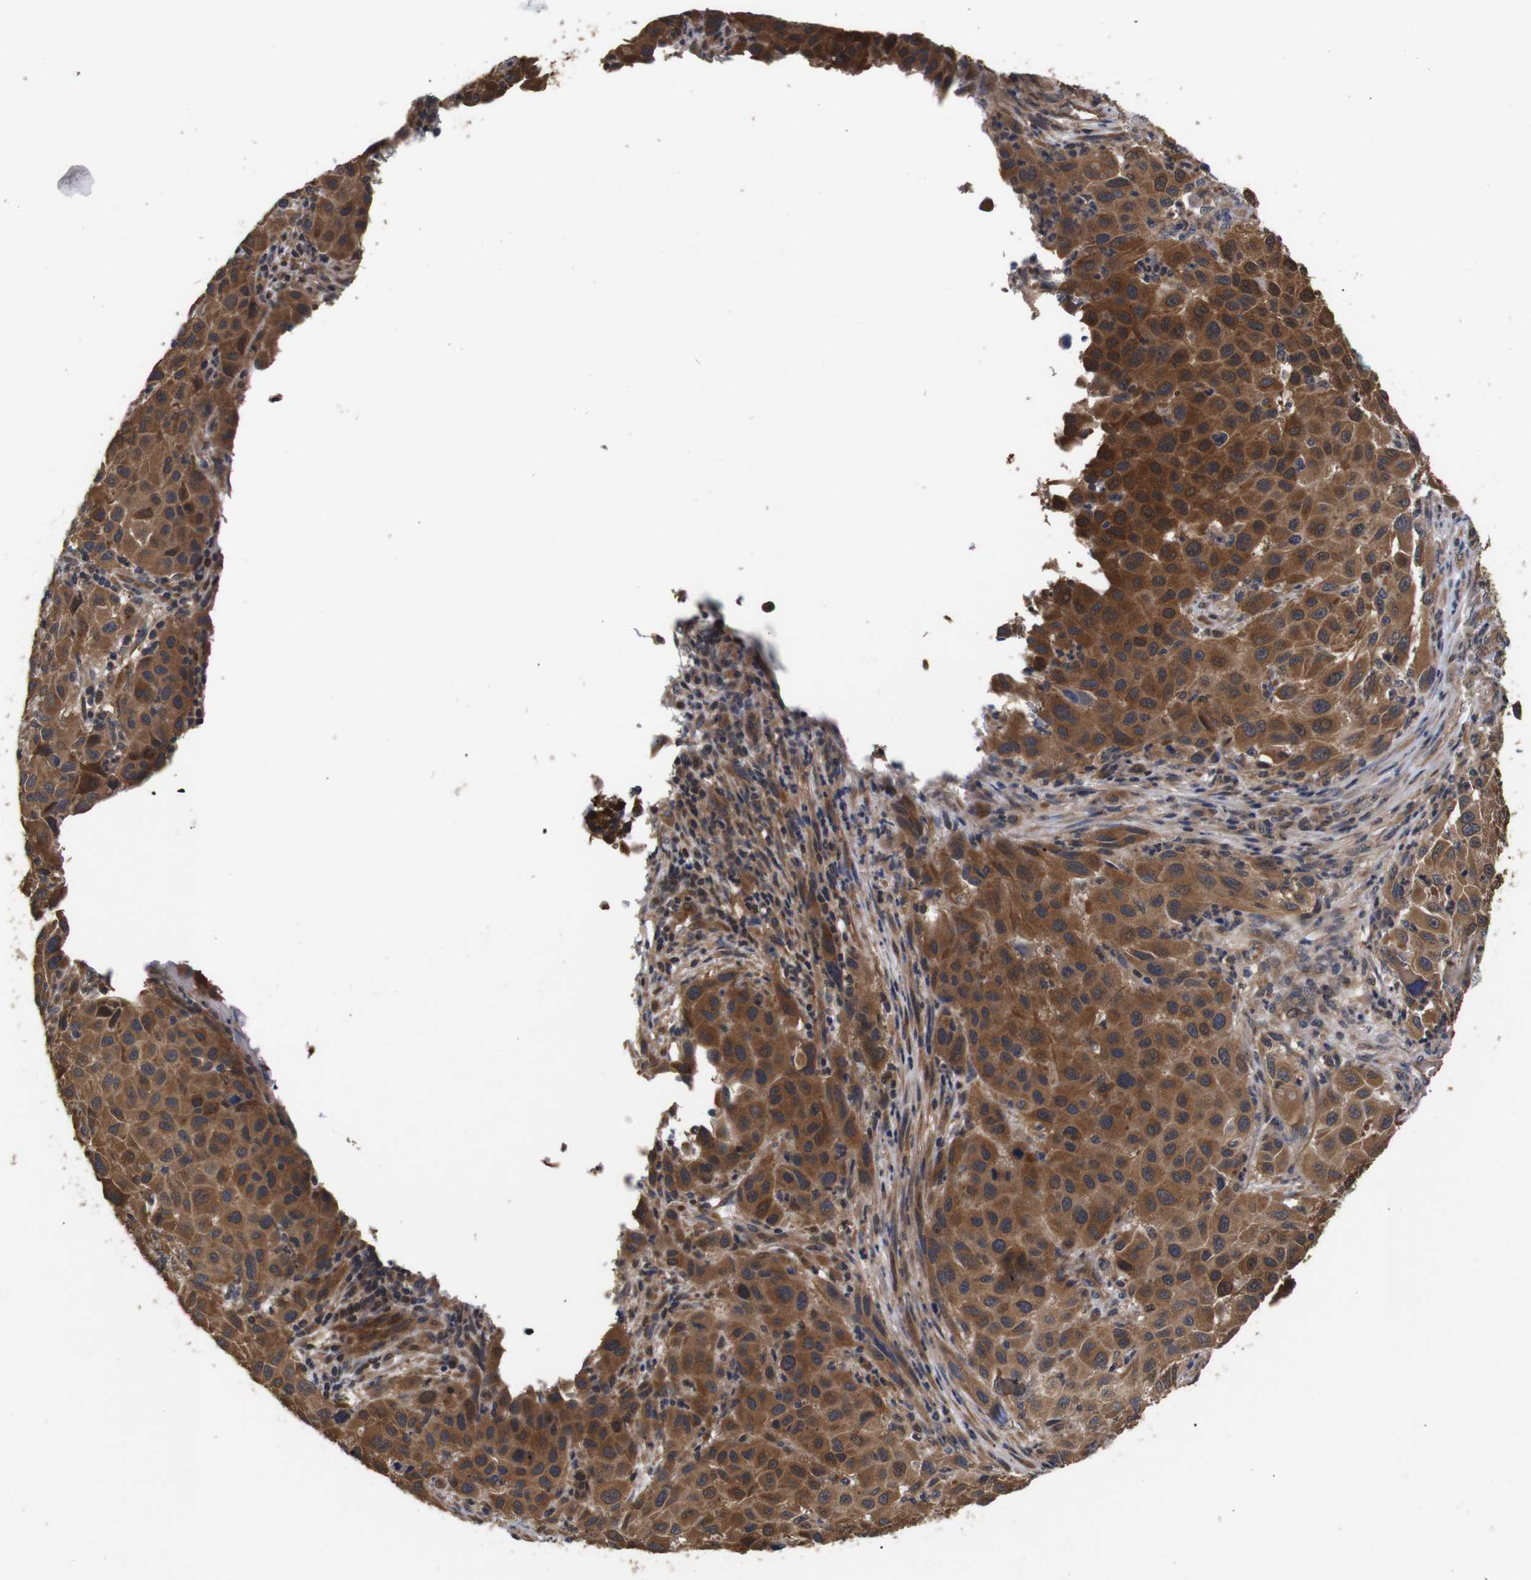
{"staining": {"intensity": "strong", "quantity": ">75%", "location": "cytoplasmic/membranous"}, "tissue": "melanoma", "cell_type": "Tumor cells", "image_type": "cancer", "snomed": [{"axis": "morphology", "description": "Malignant melanoma, Metastatic site"}, {"axis": "topography", "description": "Lymph node"}], "caption": "Melanoma tissue exhibits strong cytoplasmic/membranous expression in about >75% of tumor cells, visualized by immunohistochemistry.", "gene": "DDR1", "patient": {"sex": "male", "age": 61}}